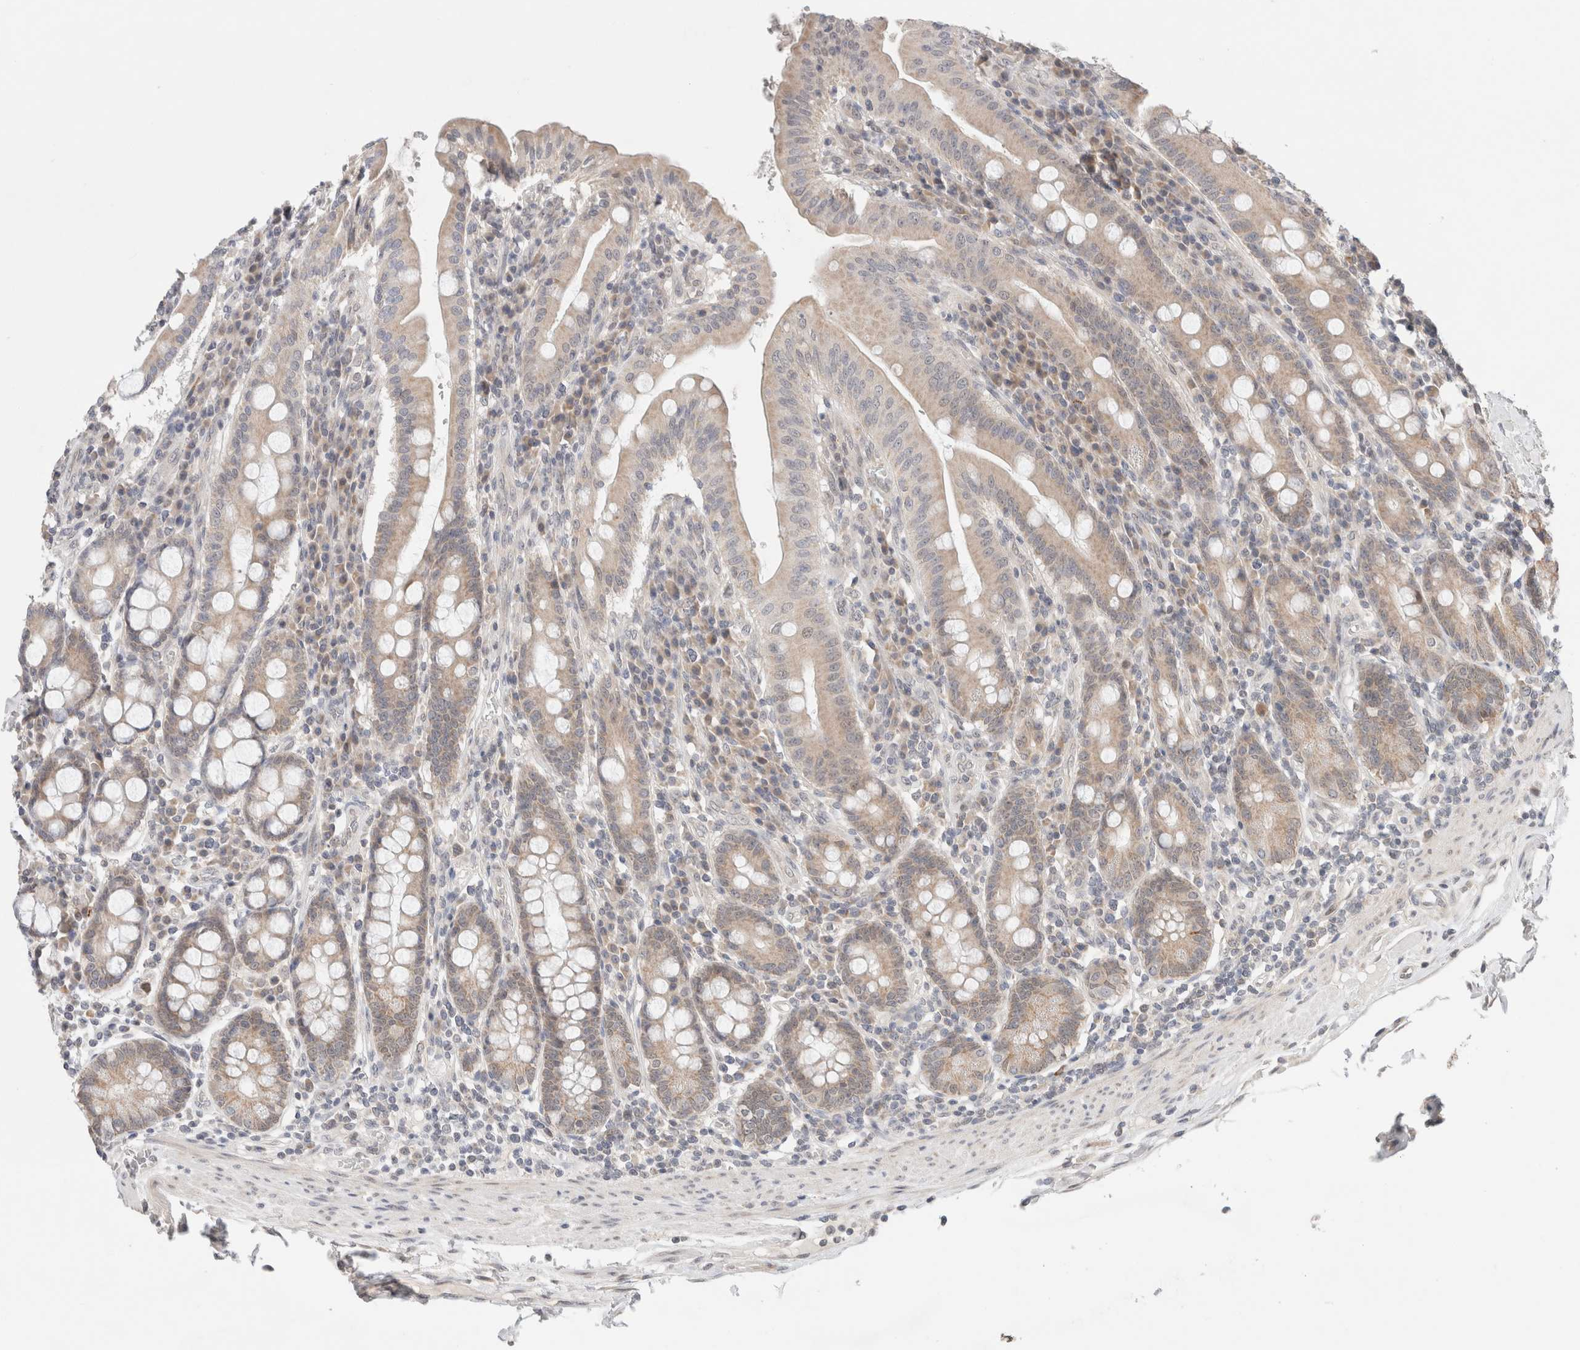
{"staining": {"intensity": "moderate", "quantity": ">75%", "location": "cytoplasmic/membranous"}, "tissue": "duodenum", "cell_type": "Glandular cells", "image_type": "normal", "snomed": [{"axis": "morphology", "description": "Normal tissue, NOS"}, {"axis": "morphology", "description": "Adenocarcinoma, NOS"}, {"axis": "topography", "description": "Pancreas"}, {"axis": "topography", "description": "Duodenum"}], "caption": "Protein expression analysis of unremarkable duodenum displays moderate cytoplasmic/membranous positivity in approximately >75% of glandular cells.", "gene": "ERI3", "patient": {"sex": "male", "age": 50}}